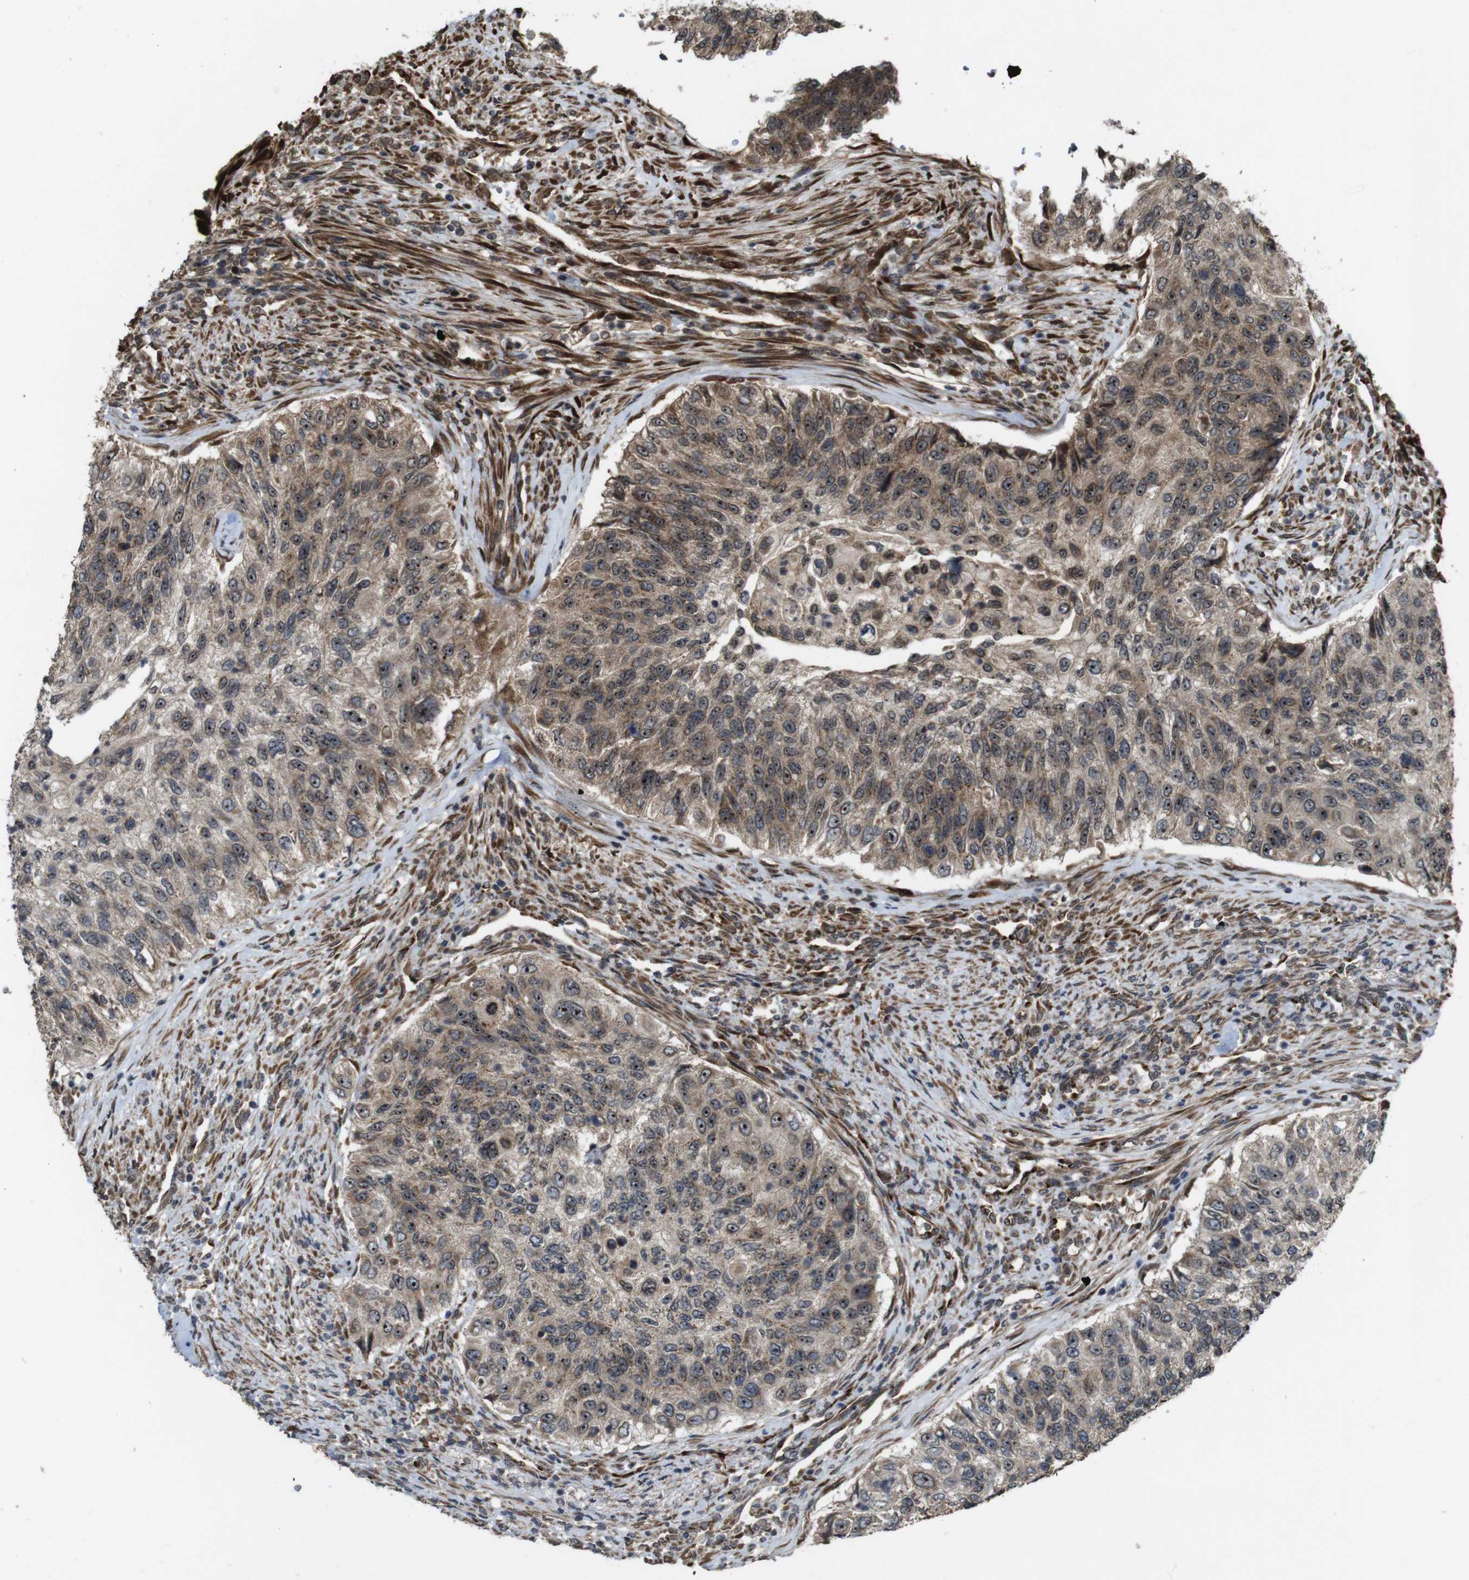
{"staining": {"intensity": "moderate", "quantity": ">75%", "location": "cytoplasmic/membranous,nuclear"}, "tissue": "urothelial cancer", "cell_type": "Tumor cells", "image_type": "cancer", "snomed": [{"axis": "morphology", "description": "Urothelial carcinoma, High grade"}, {"axis": "topography", "description": "Urinary bladder"}], "caption": "Protein analysis of high-grade urothelial carcinoma tissue reveals moderate cytoplasmic/membranous and nuclear expression in approximately >75% of tumor cells.", "gene": "EFCAB14", "patient": {"sex": "female", "age": 60}}